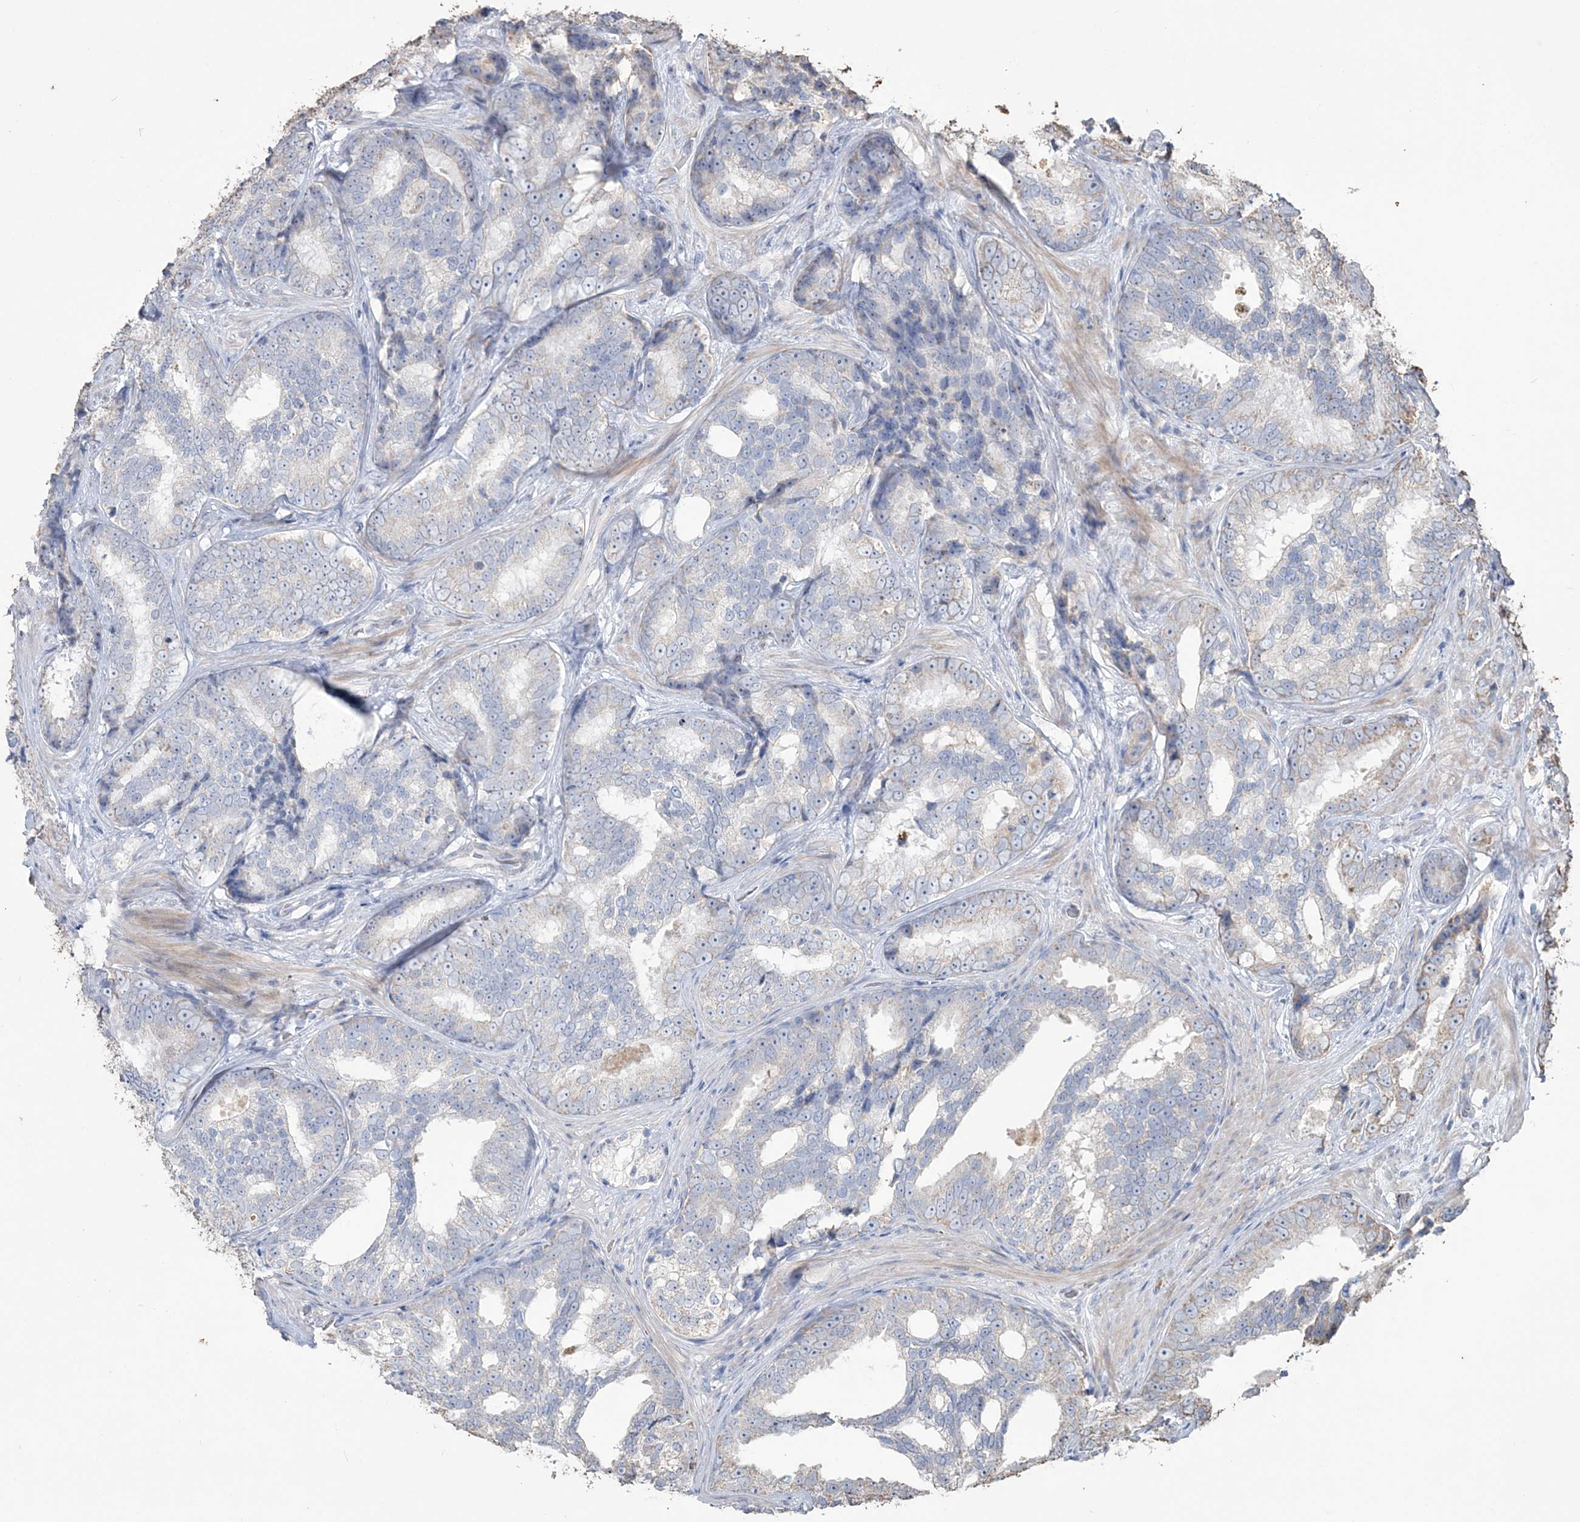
{"staining": {"intensity": "negative", "quantity": "none", "location": "none"}, "tissue": "prostate cancer", "cell_type": "Tumor cells", "image_type": "cancer", "snomed": [{"axis": "morphology", "description": "Adenocarcinoma, High grade"}, {"axis": "topography", "description": "Prostate"}], "caption": "Human adenocarcinoma (high-grade) (prostate) stained for a protein using IHC displays no positivity in tumor cells.", "gene": "SFMBT2", "patient": {"sex": "male", "age": 66}}